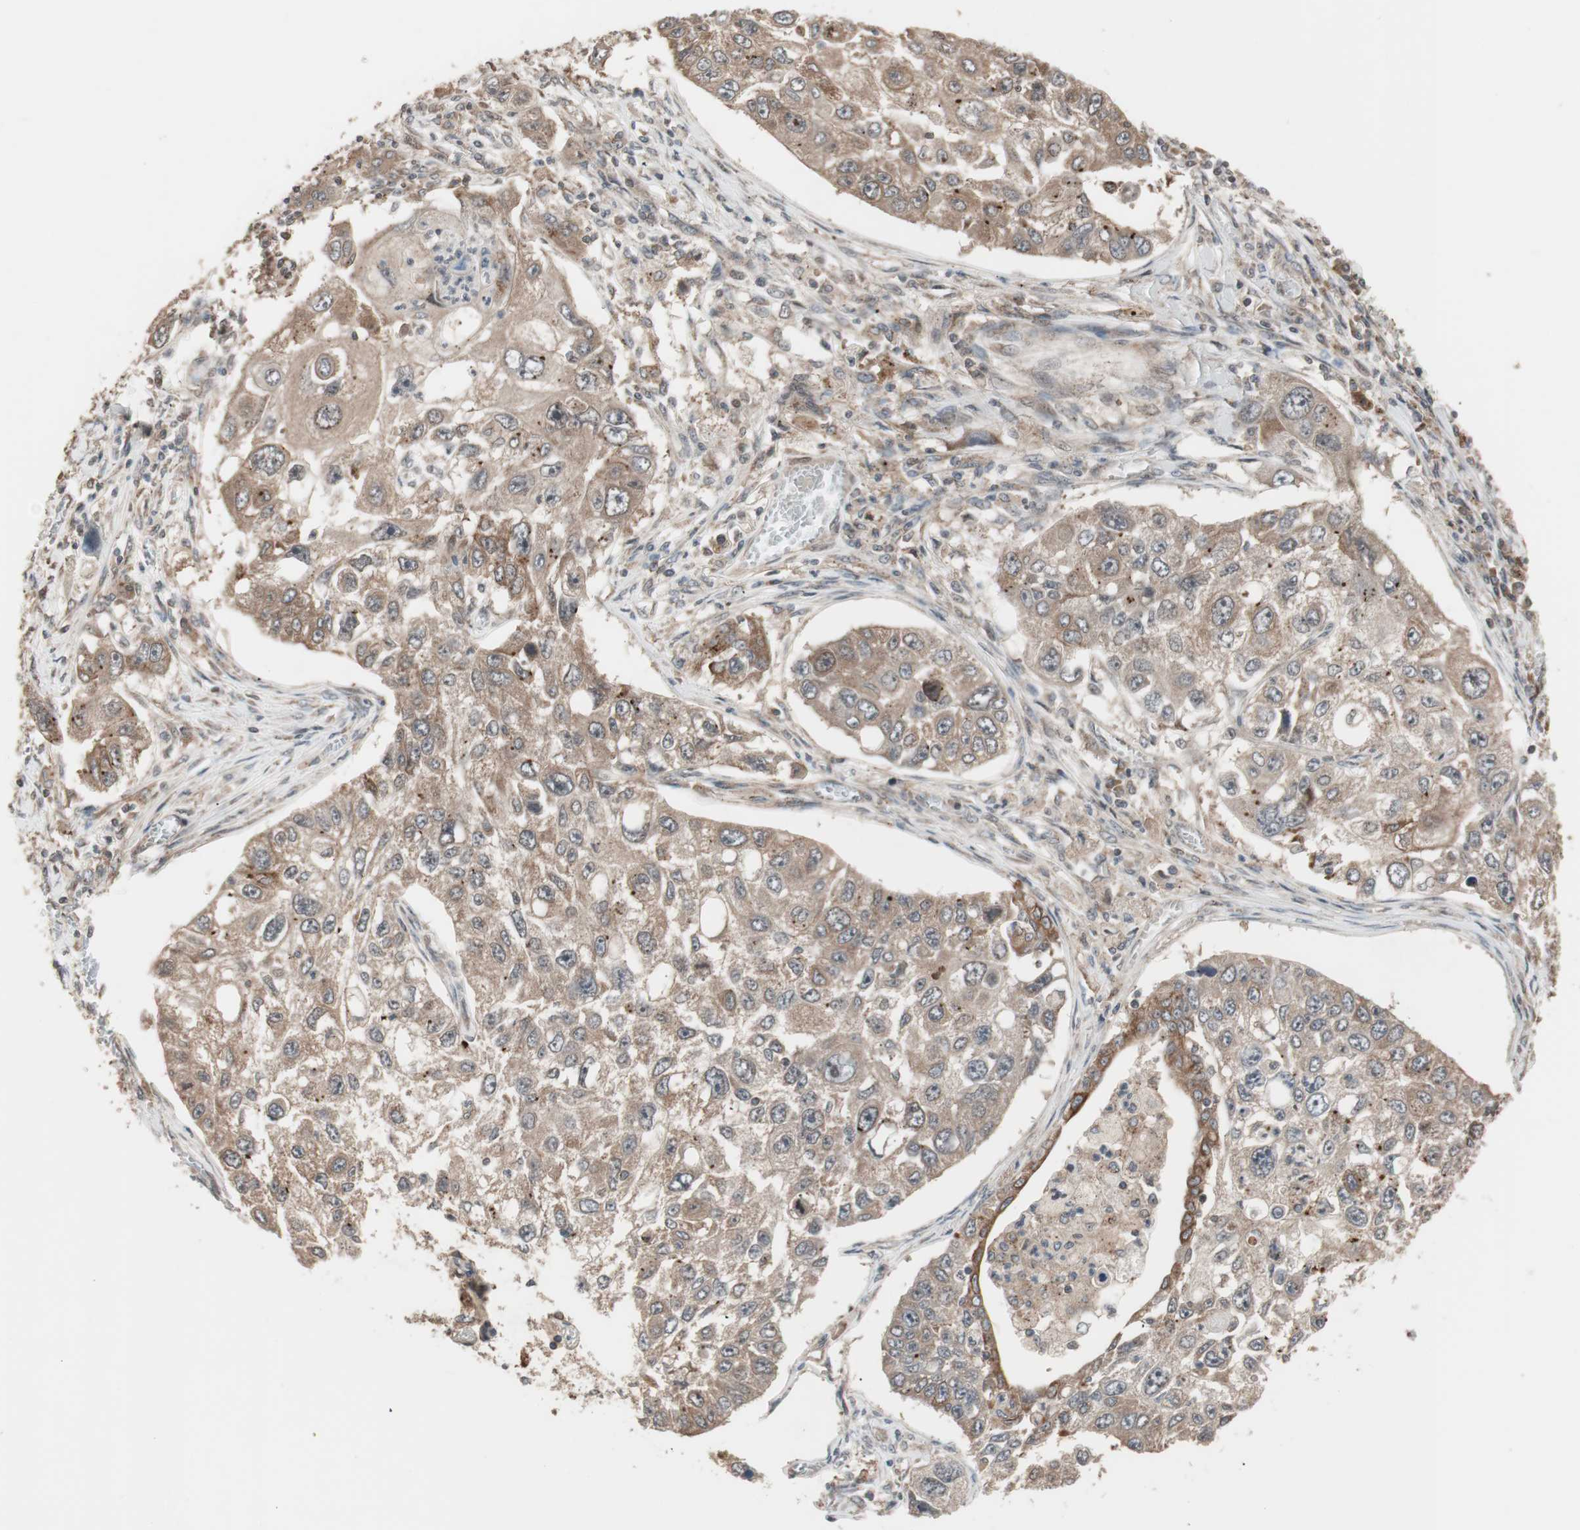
{"staining": {"intensity": "weak", "quantity": ">75%", "location": "cytoplasmic/membranous"}, "tissue": "lung cancer", "cell_type": "Tumor cells", "image_type": "cancer", "snomed": [{"axis": "morphology", "description": "Squamous cell carcinoma, NOS"}, {"axis": "topography", "description": "Lung"}], "caption": "This is an image of immunohistochemistry (IHC) staining of lung squamous cell carcinoma, which shows weak positivity in the cytoplasmic/membranous of tumor cells.", "gene": "FBXO5", "patient": {"sex": "male", "age": 71}}